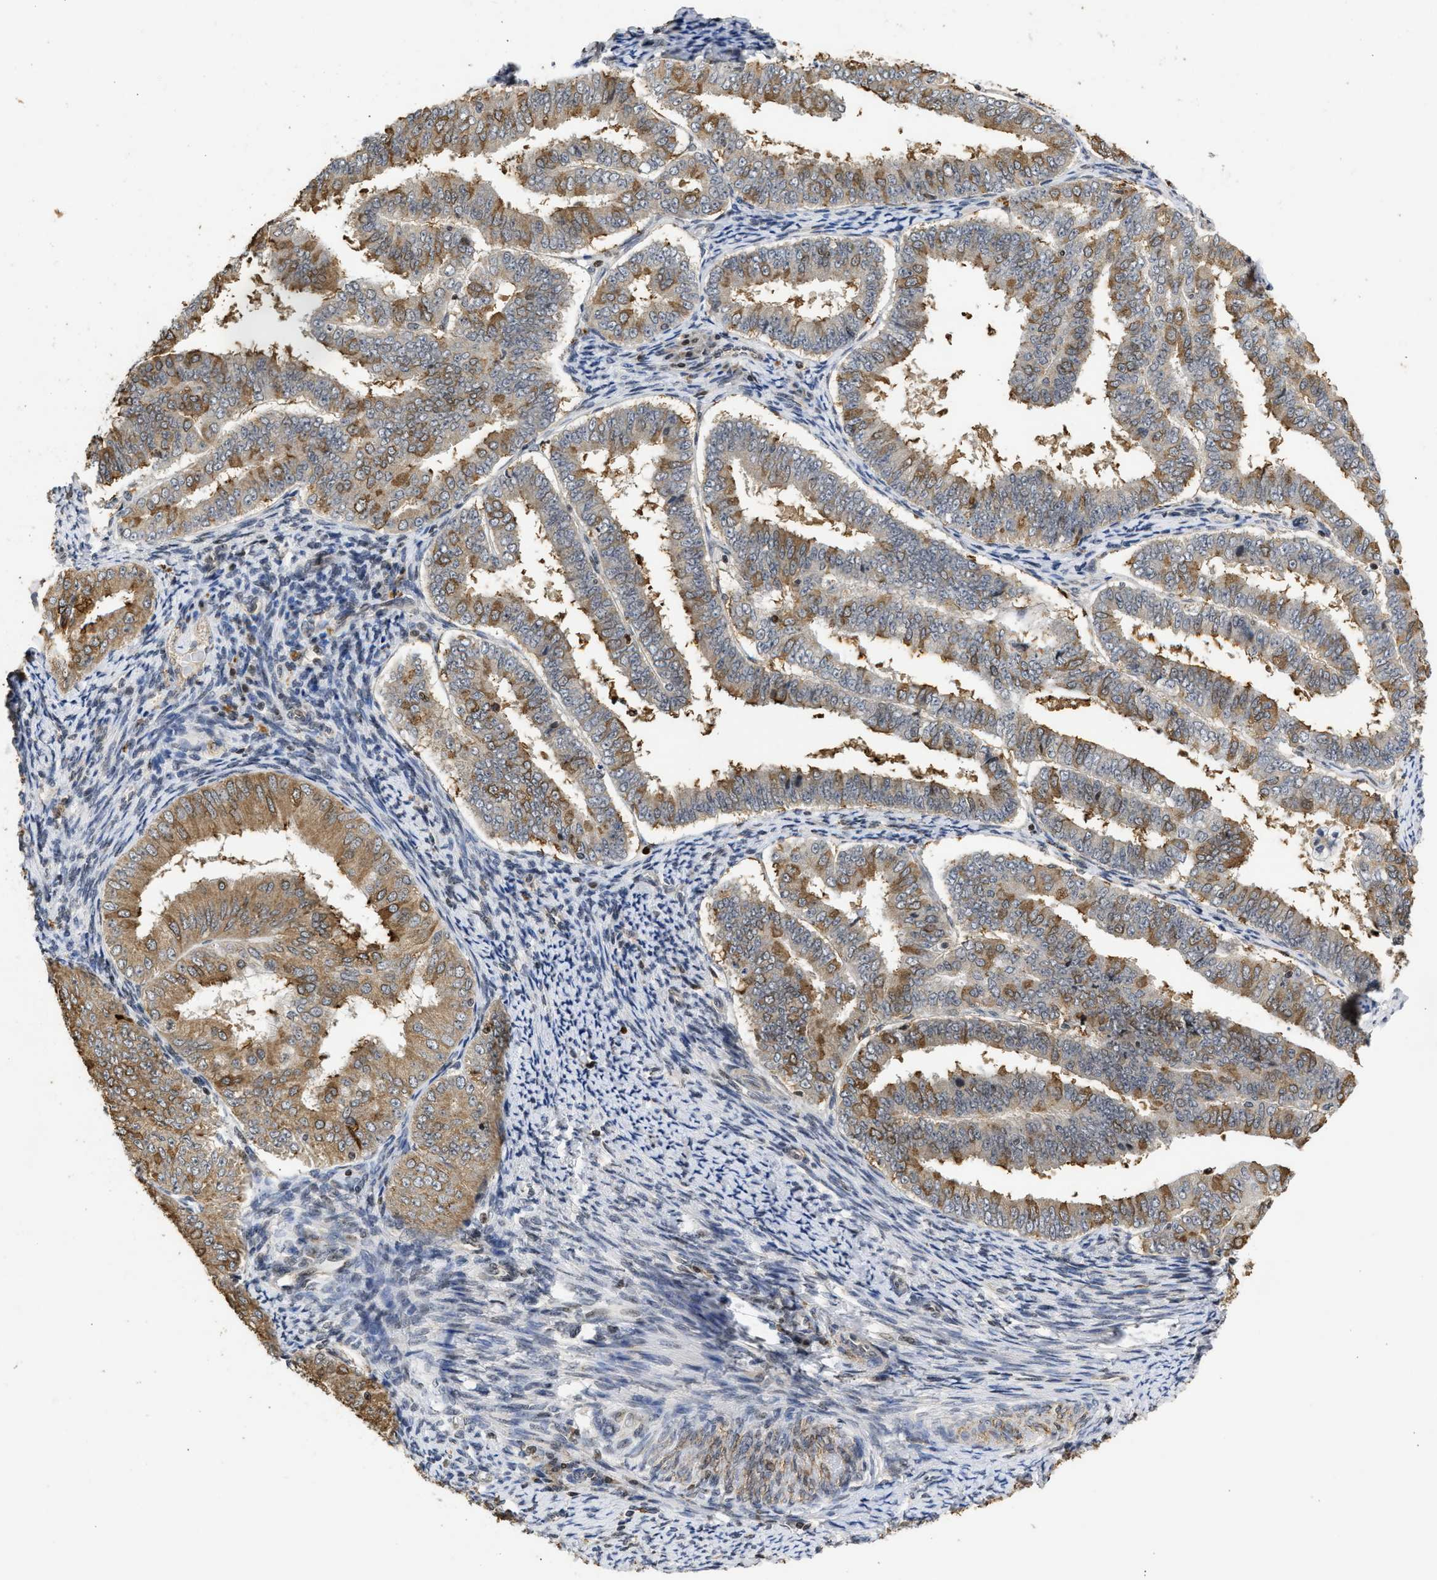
{"staining": {"intensity": "moderate", "quantity": ">75%", "location": "cytoplasmic/membranous"}, "tissue": "endometrial cancer", "cell_type": "Tumor cells", "image_type": "cancer", "snomed": [{"axis": "morphology", "description": "Adenocarcinoma, NOS"}, {"axis": "topography", "description": "Endometrium"}], "caption": "Protein analysis of endometrial cancer (adenocarcinoma) tissue demonstrates moderate cytoplasmic/membranous expression in approximately >75% of tumor cells.", "gene": "ENSG00000142539", "patient": {"sex": "female", "age": 63}}